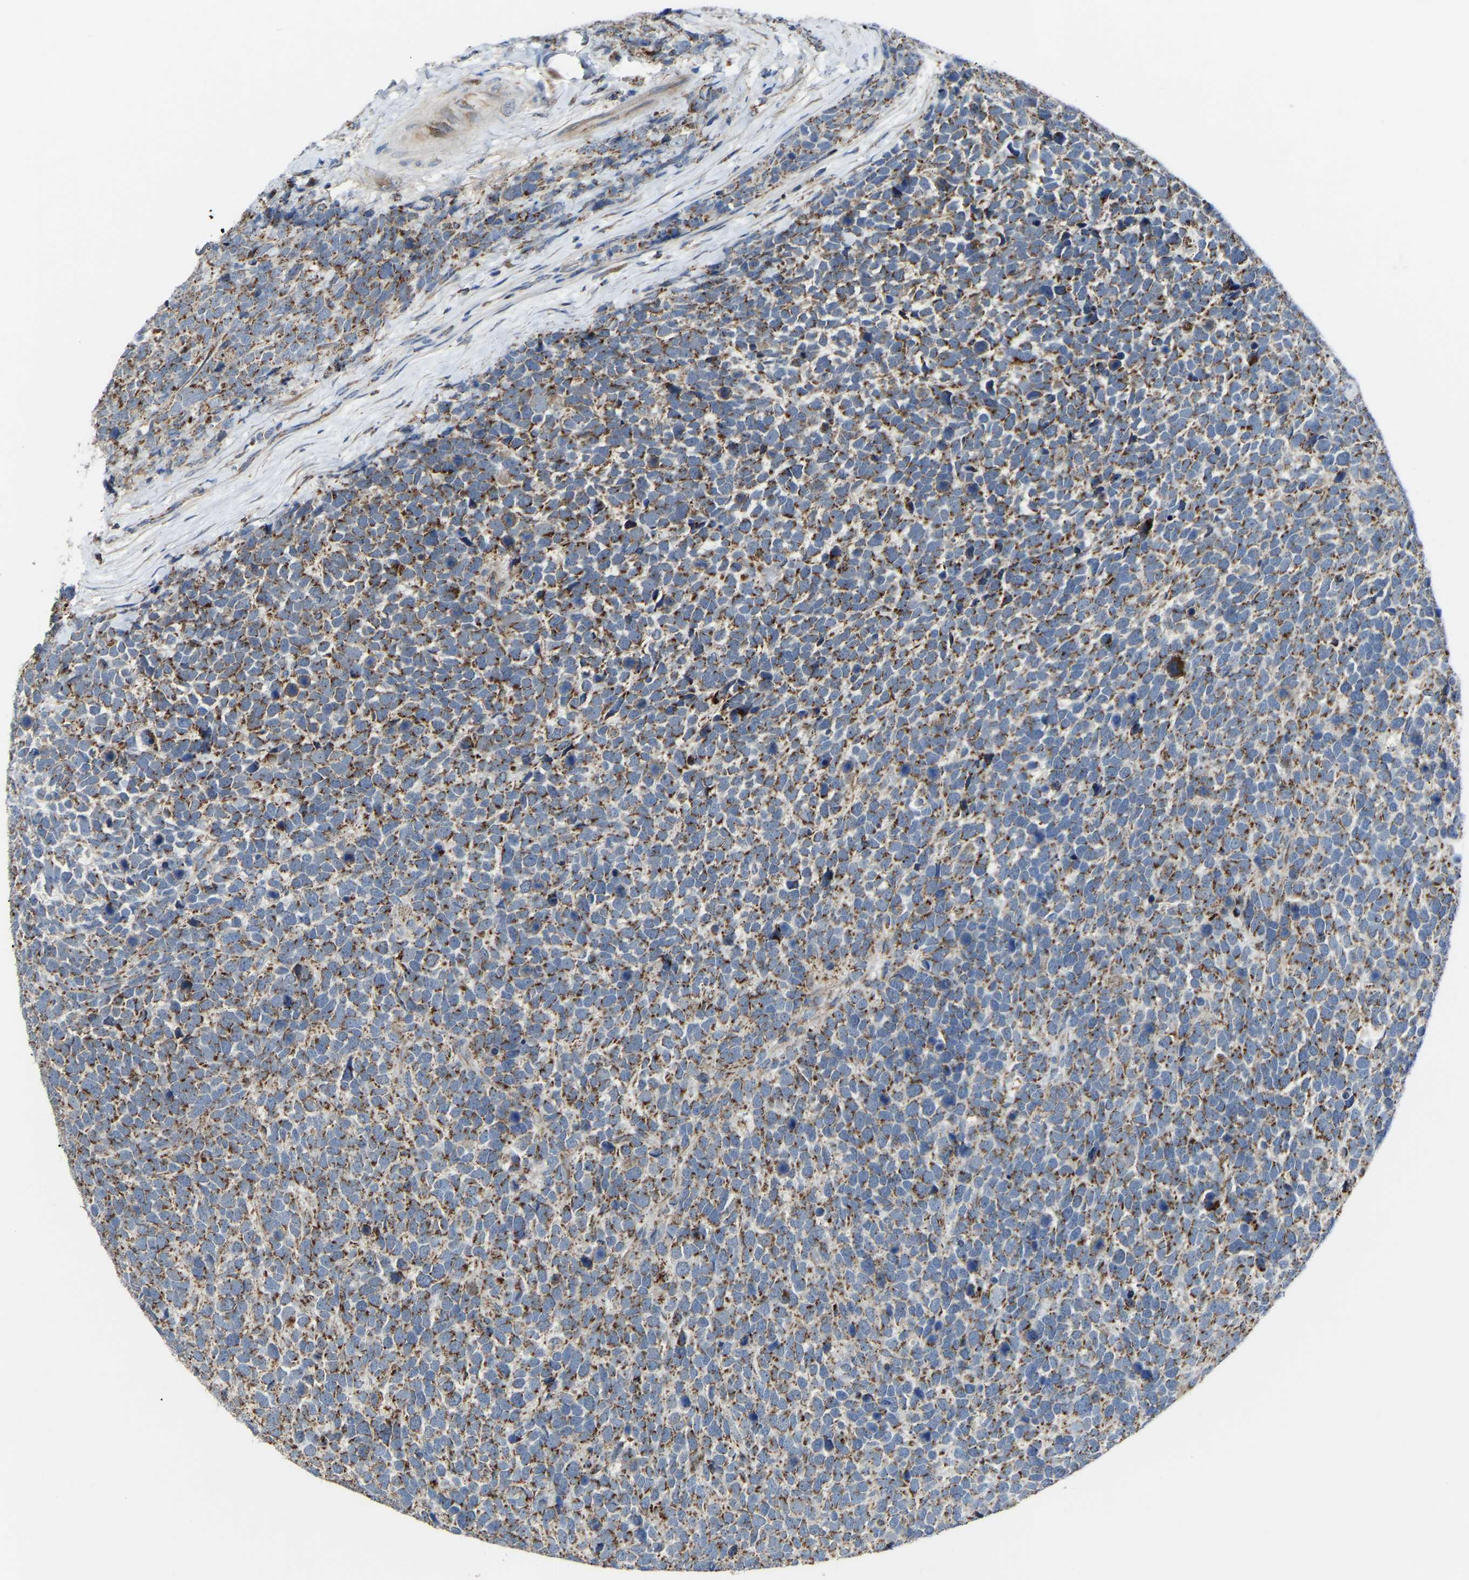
{"staining": {"intensity": "moderate", "quantity": ">75%", "location": "cytoplasmic/membranous"}, "tissue": "urothelial cancer", "cell_type": "Tumor cells", "image_type": "cancer", "snomed": [{"axis": "morphology", "description": "Urothelial carcinoma, High grade"}, {"axis": "topography", "description": "Urinary bladder"}], "caption": "Brown immunohistochemical staining in human urothelial carcinoma (high-grade) displays moderate cytoplasmic/membranous staining in approximately >75% of tumor cells.", "gene": "CANT1", "patient": {"sex": "female", "age": 82}}